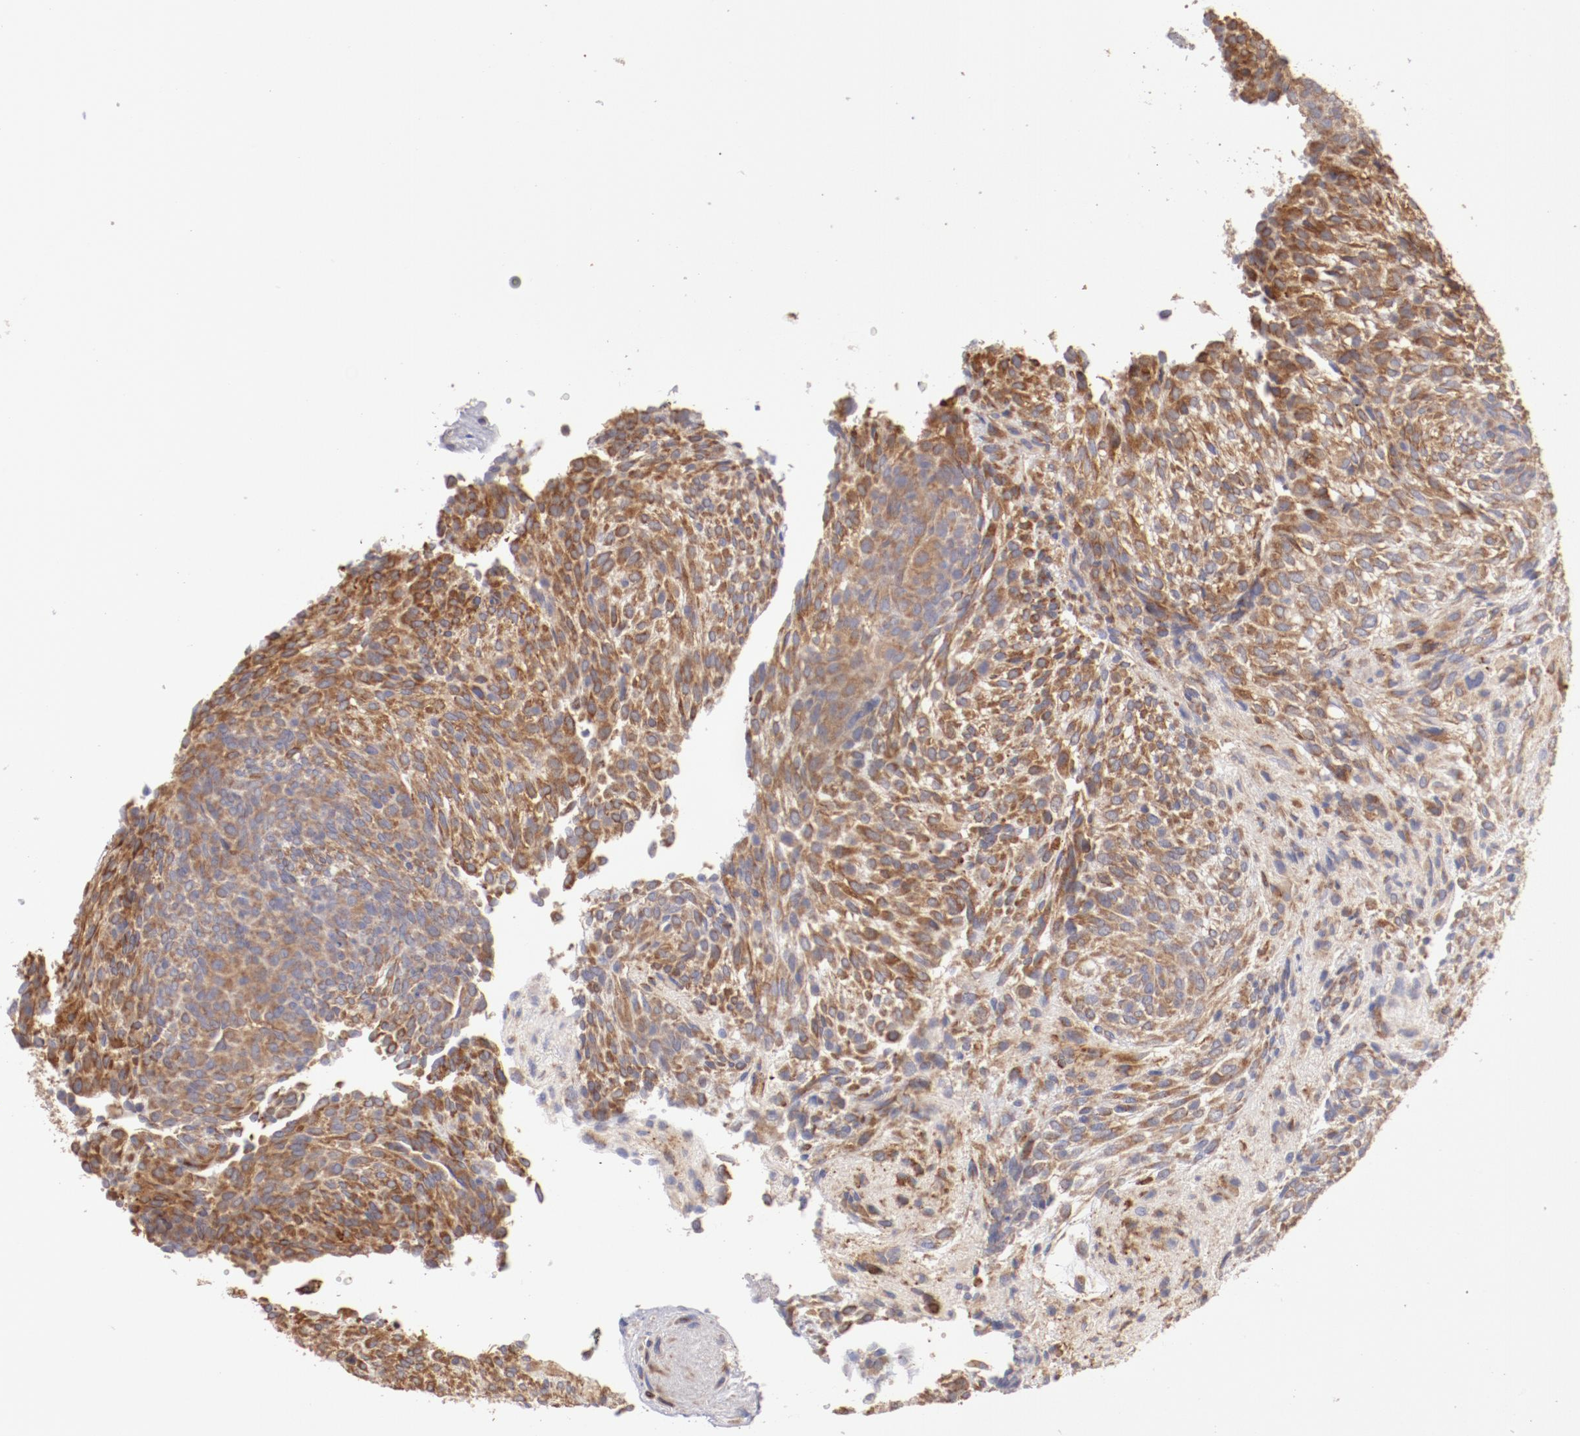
{"staining": {"intensity": "moderate", "quantity": ">75%", "location": "cytoplasmic/membranous"}, "tissue": "glioma", "cell_type": "Tumor cells", "image_type": "cancer", "snomed": [{"axis": "morphology", "description": "Glioma, malignant, High grade"}, {"axis": "topography", "description": "Cerebral cortex"}], "caption": "Immunohistochemical staining of glioma exhibits medium levels of moderate cytoplasmic/membranous expression in about >75% of tumor cells.", "gene": "ENTPD5", "patient": {"sex": "female", "age": 55}}